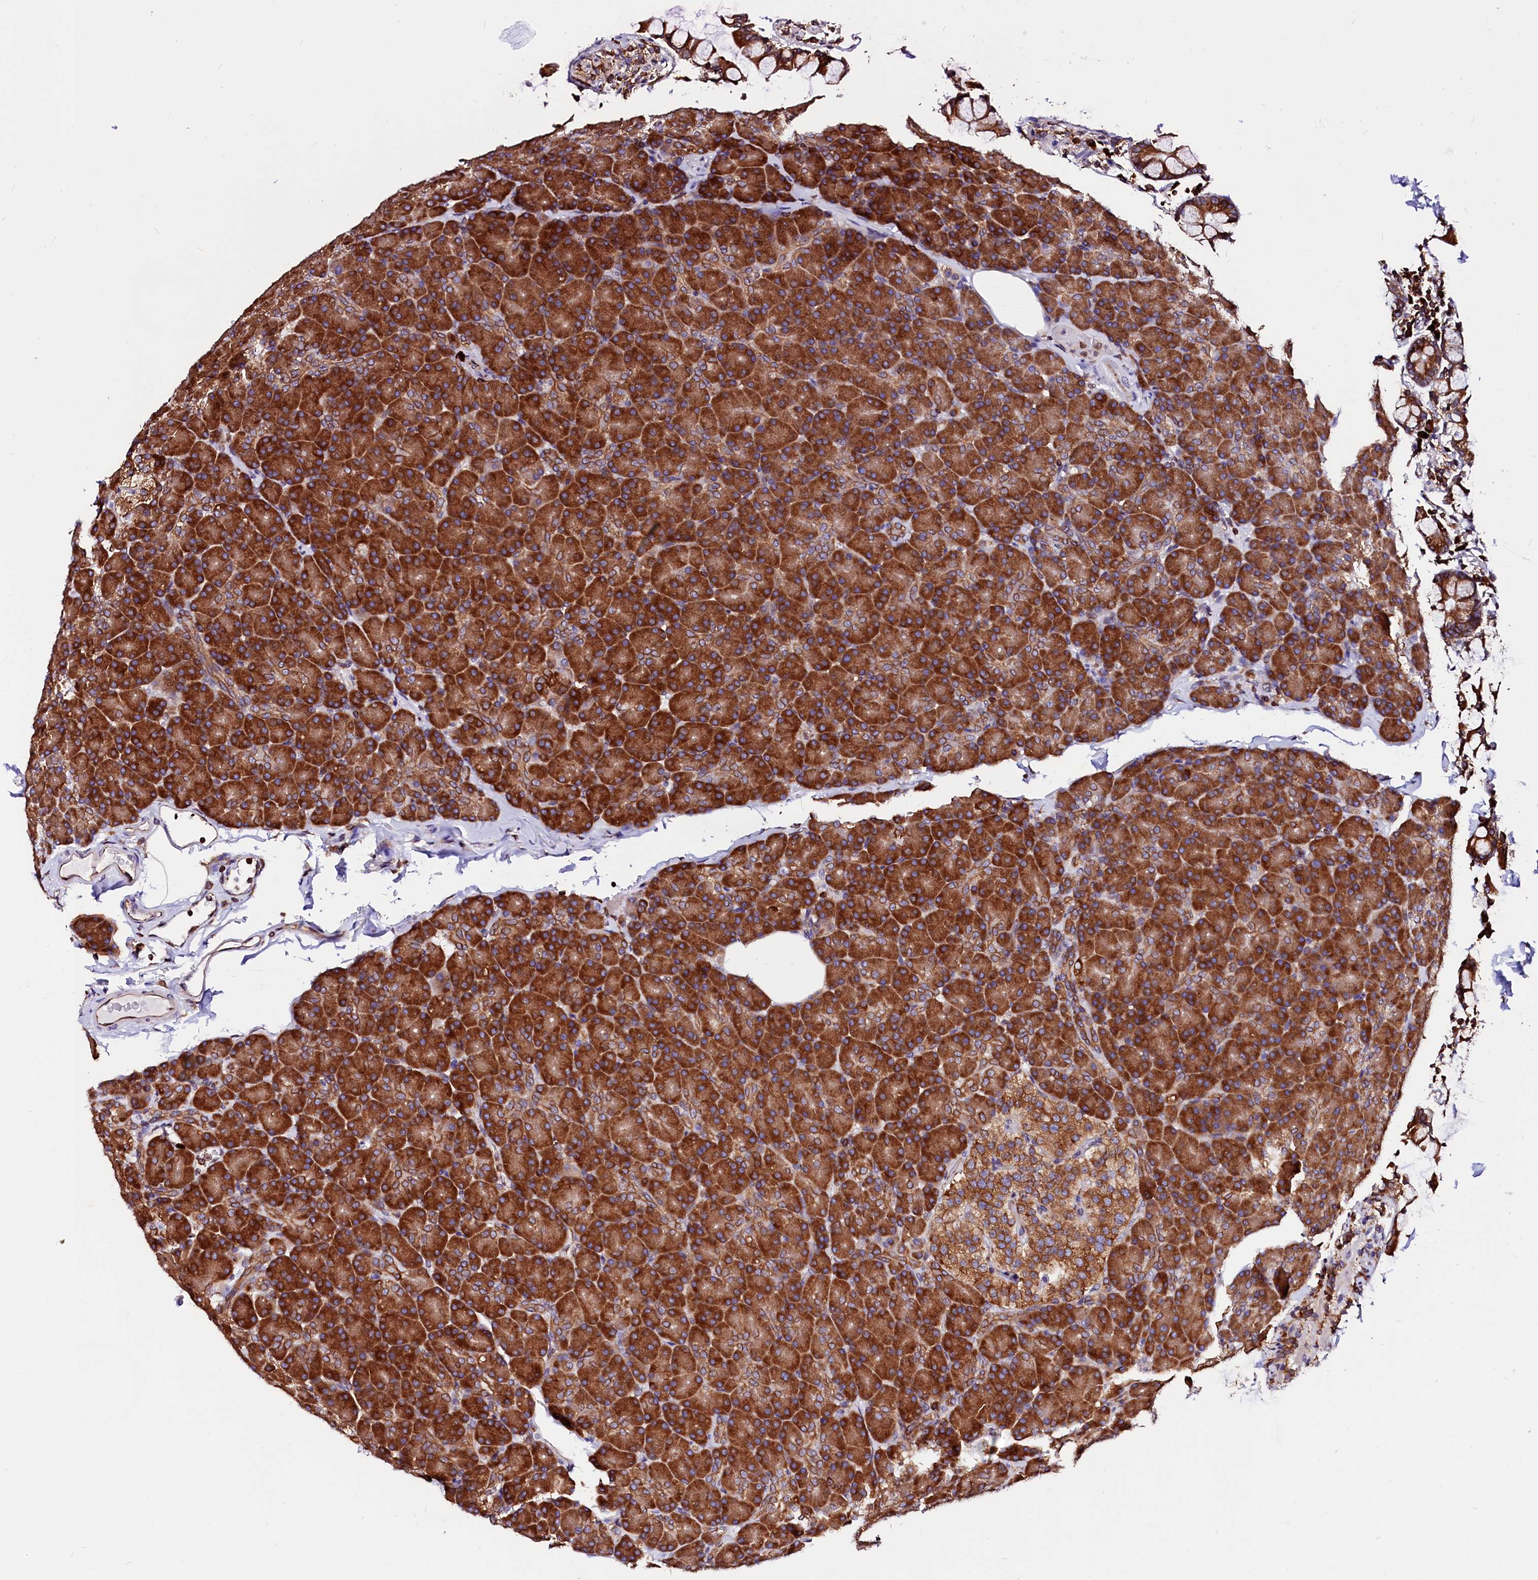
{"staining": {"intensity": "strong", "quantity": ">75%", "location": "cytoplasmic/membranous"}, "tissue": "pancreas", "cell_type": "Exocrine glandular cells", "image_type": "normal", "snomed": [{"axis": "morphology", "description": "Normal tissue, NOS"}, {"axis": "topography", "description": "Pancreas"}], "caption": "Protein expression analysis of normal pancreas shows strong cytoplasmic/membranous staining in about >75% of exocrine glandular cells.", "gene": "DERL1", "patient": {"sex": "female", "age": 43}}